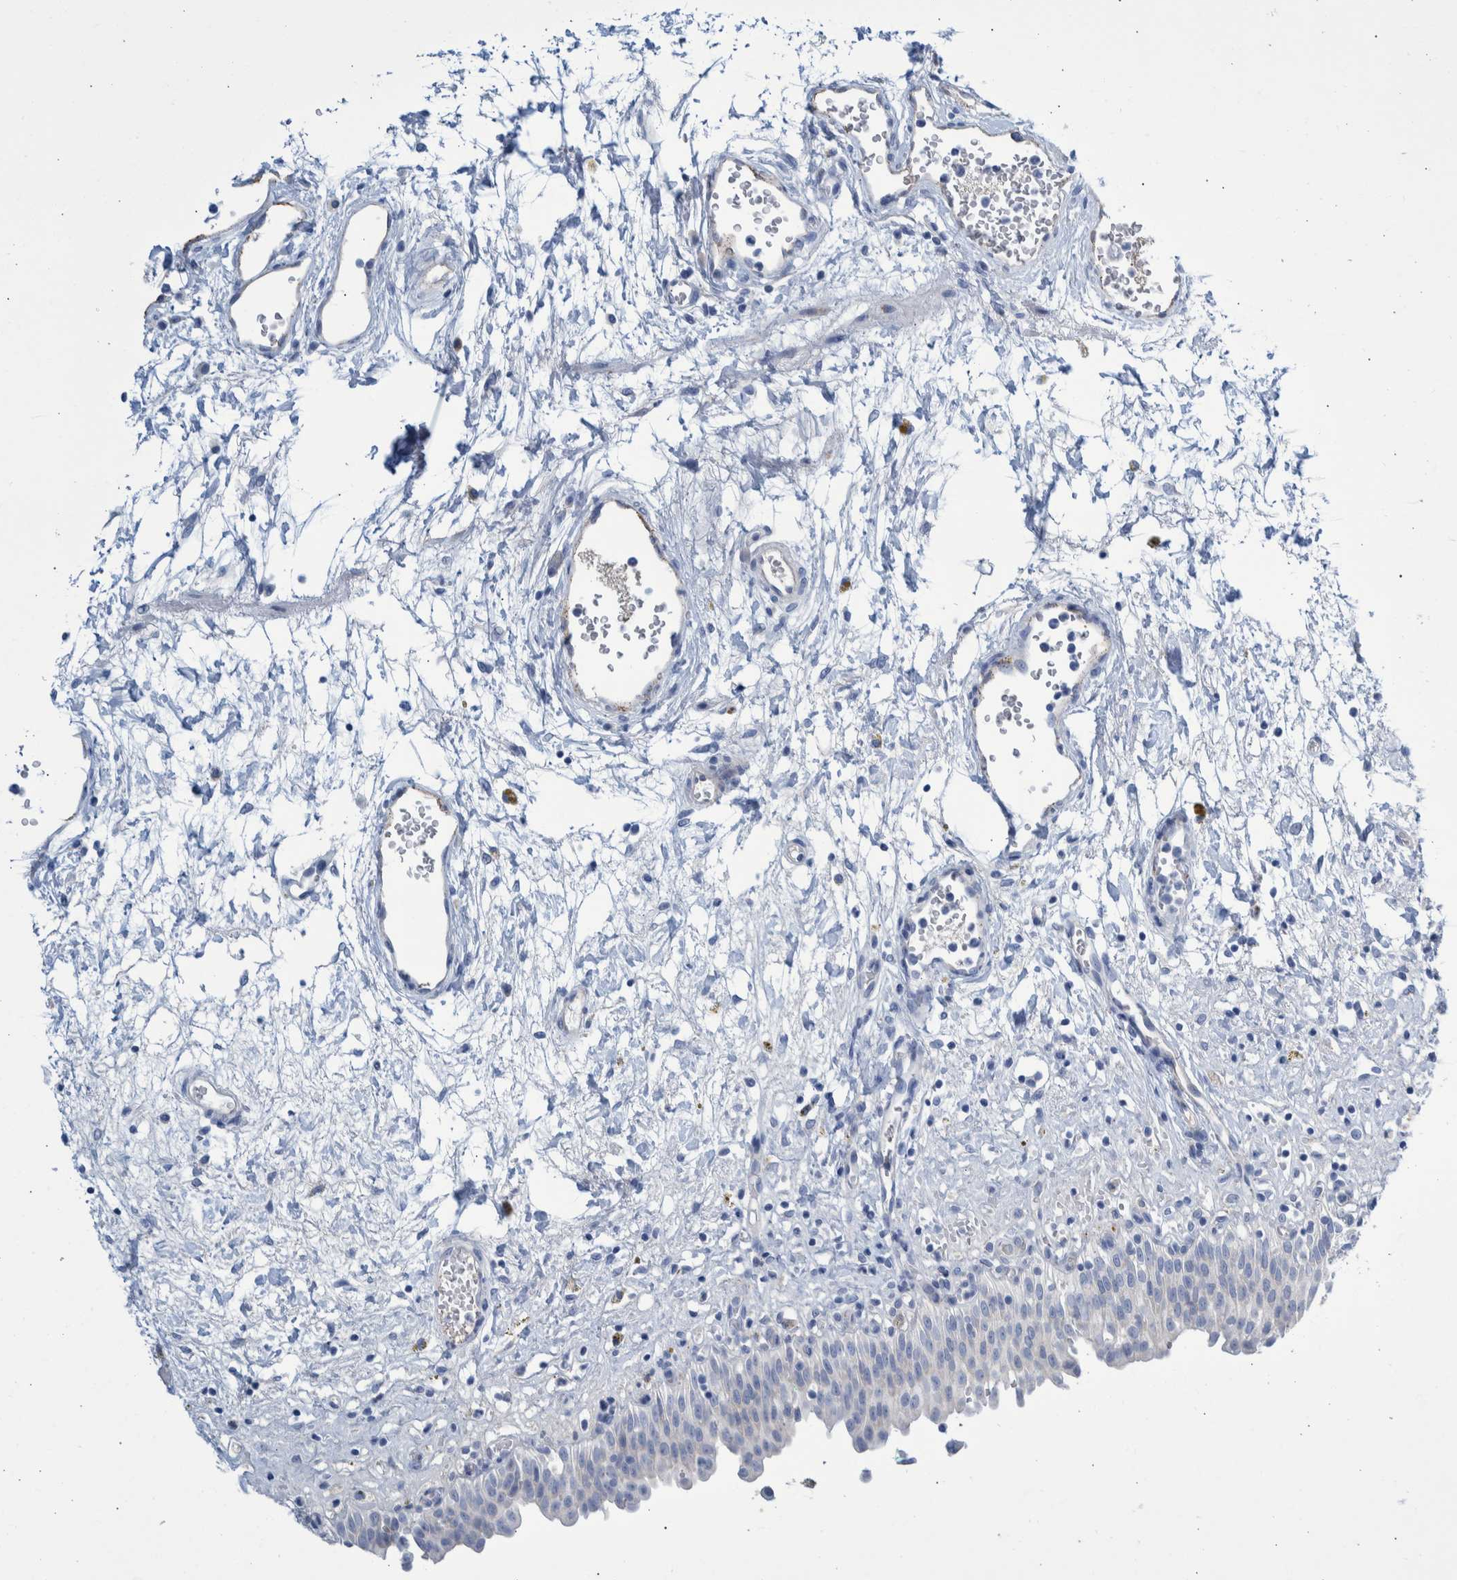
{"staining": {"intensity": "negative", "quantity": "none", "location": "none"}, "tissue": "urinary bladder", "cell_type": "Urothelial cells", "image_type": "normal", "snomed": [{"axis": "morphology", "description": "Urothelial carcinoma, High grade"}, {"axis": "topography", "description": "Urinary bladder"}], "caption": "This is an immunohistochemistry image of unremarkable urinary bladder. There is no staining in urothelial cells.", "gene": "SLC34A3", "patient": {"sex": "male", "age": 46}}